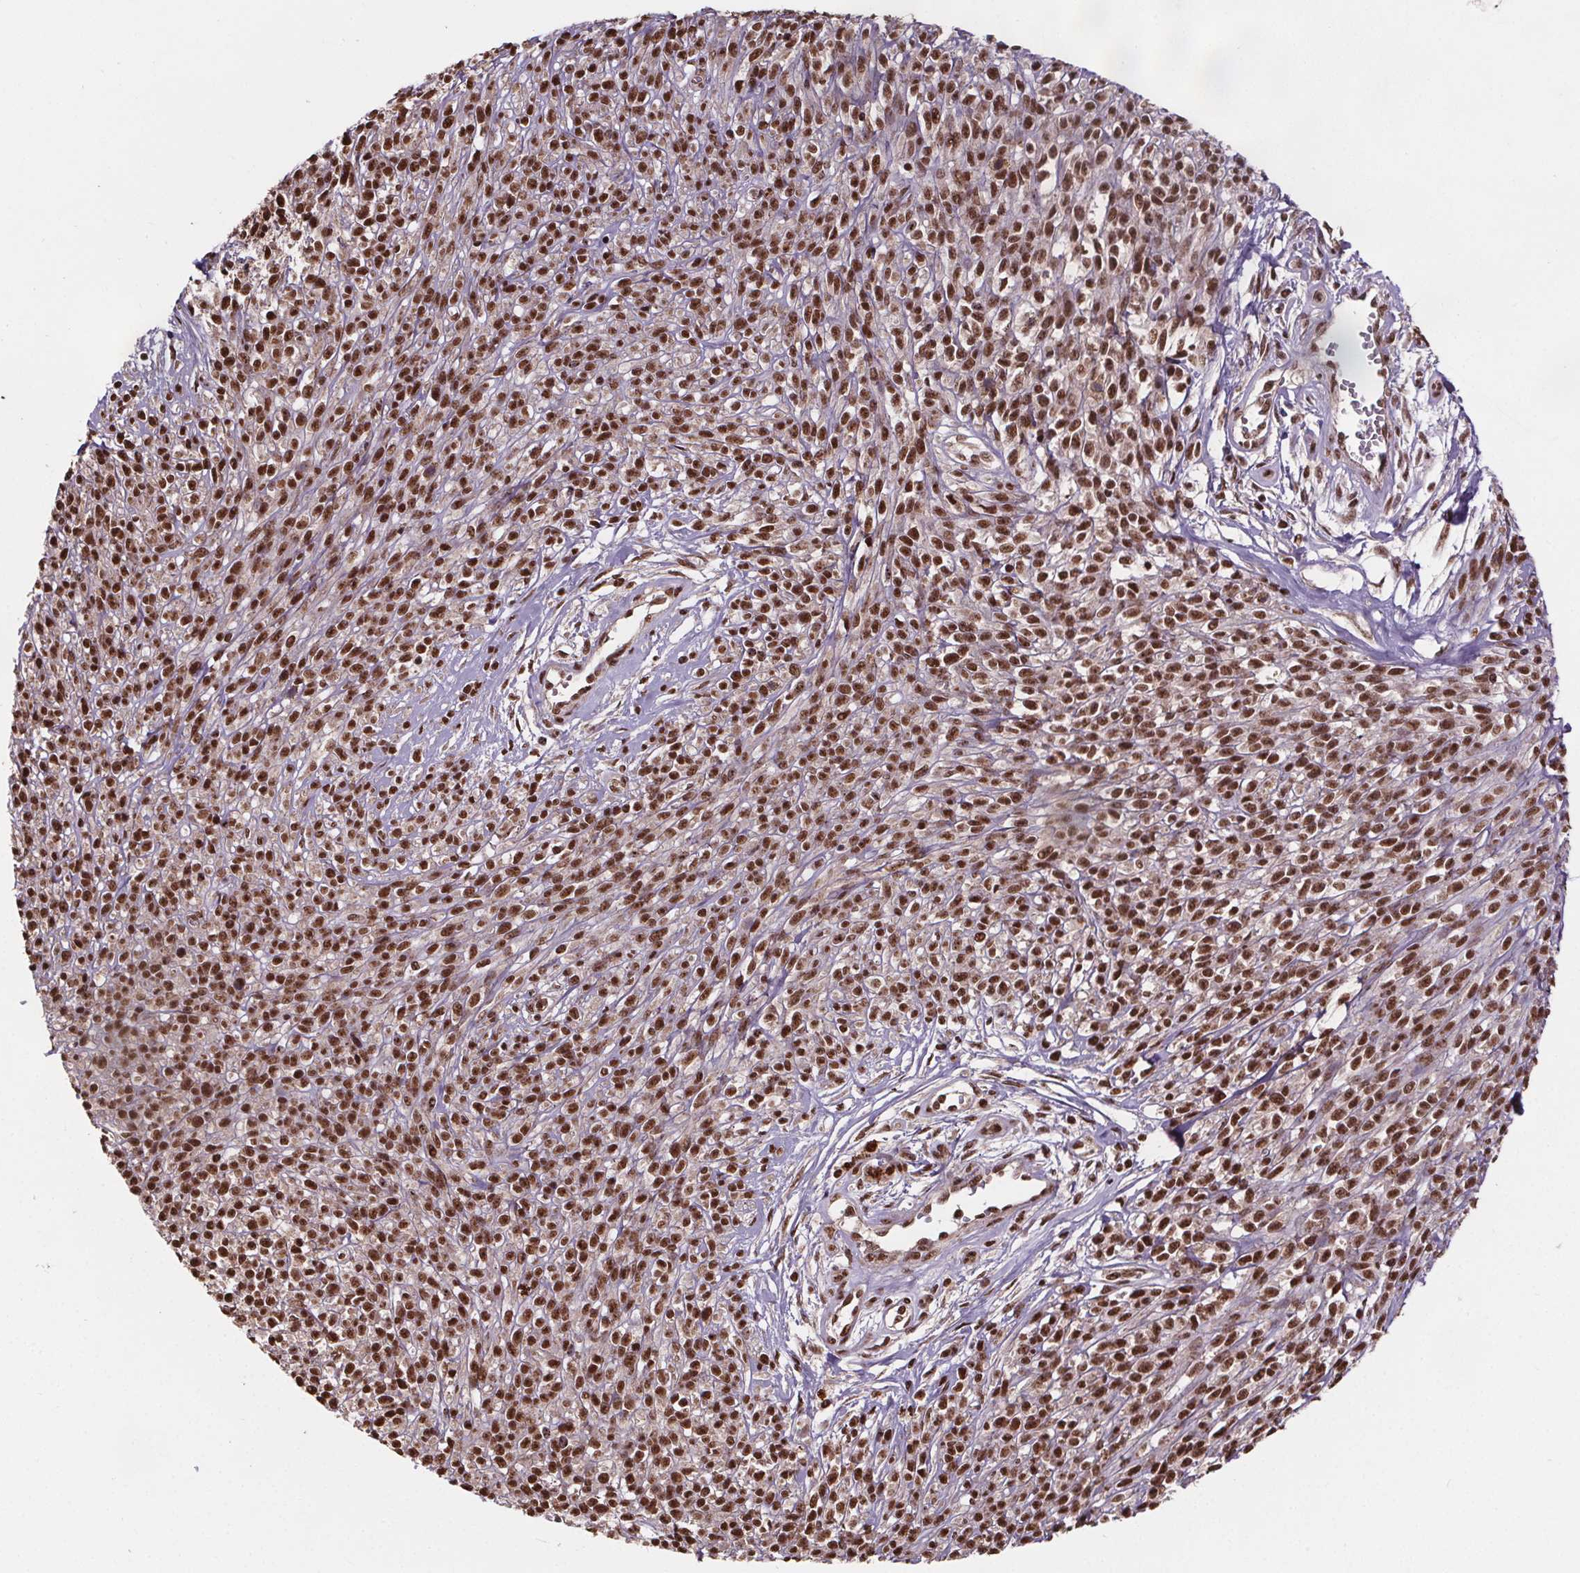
{"staining": {"intensity": "moderate", "quantity": ">75%", "location": "nuclear"}, "tissue": "melanoma", "cell_type": "Tumor cells", "image_type": "cancer", "snomed": [{"axis": "morphology", "description": "Malignant melanoma, NOS"}, {"axis": "topography", "description": "Skin"}, {"axis": "topography", "description": "Skin of trunk"}], "caption": "This is a histology image of immunohistochemistry staining of malignant melanoma, which shows moderate staining in the nuclear of tumor cells.", "gene": "JARID2", "patient": {"sex": "male", "age": 74}}